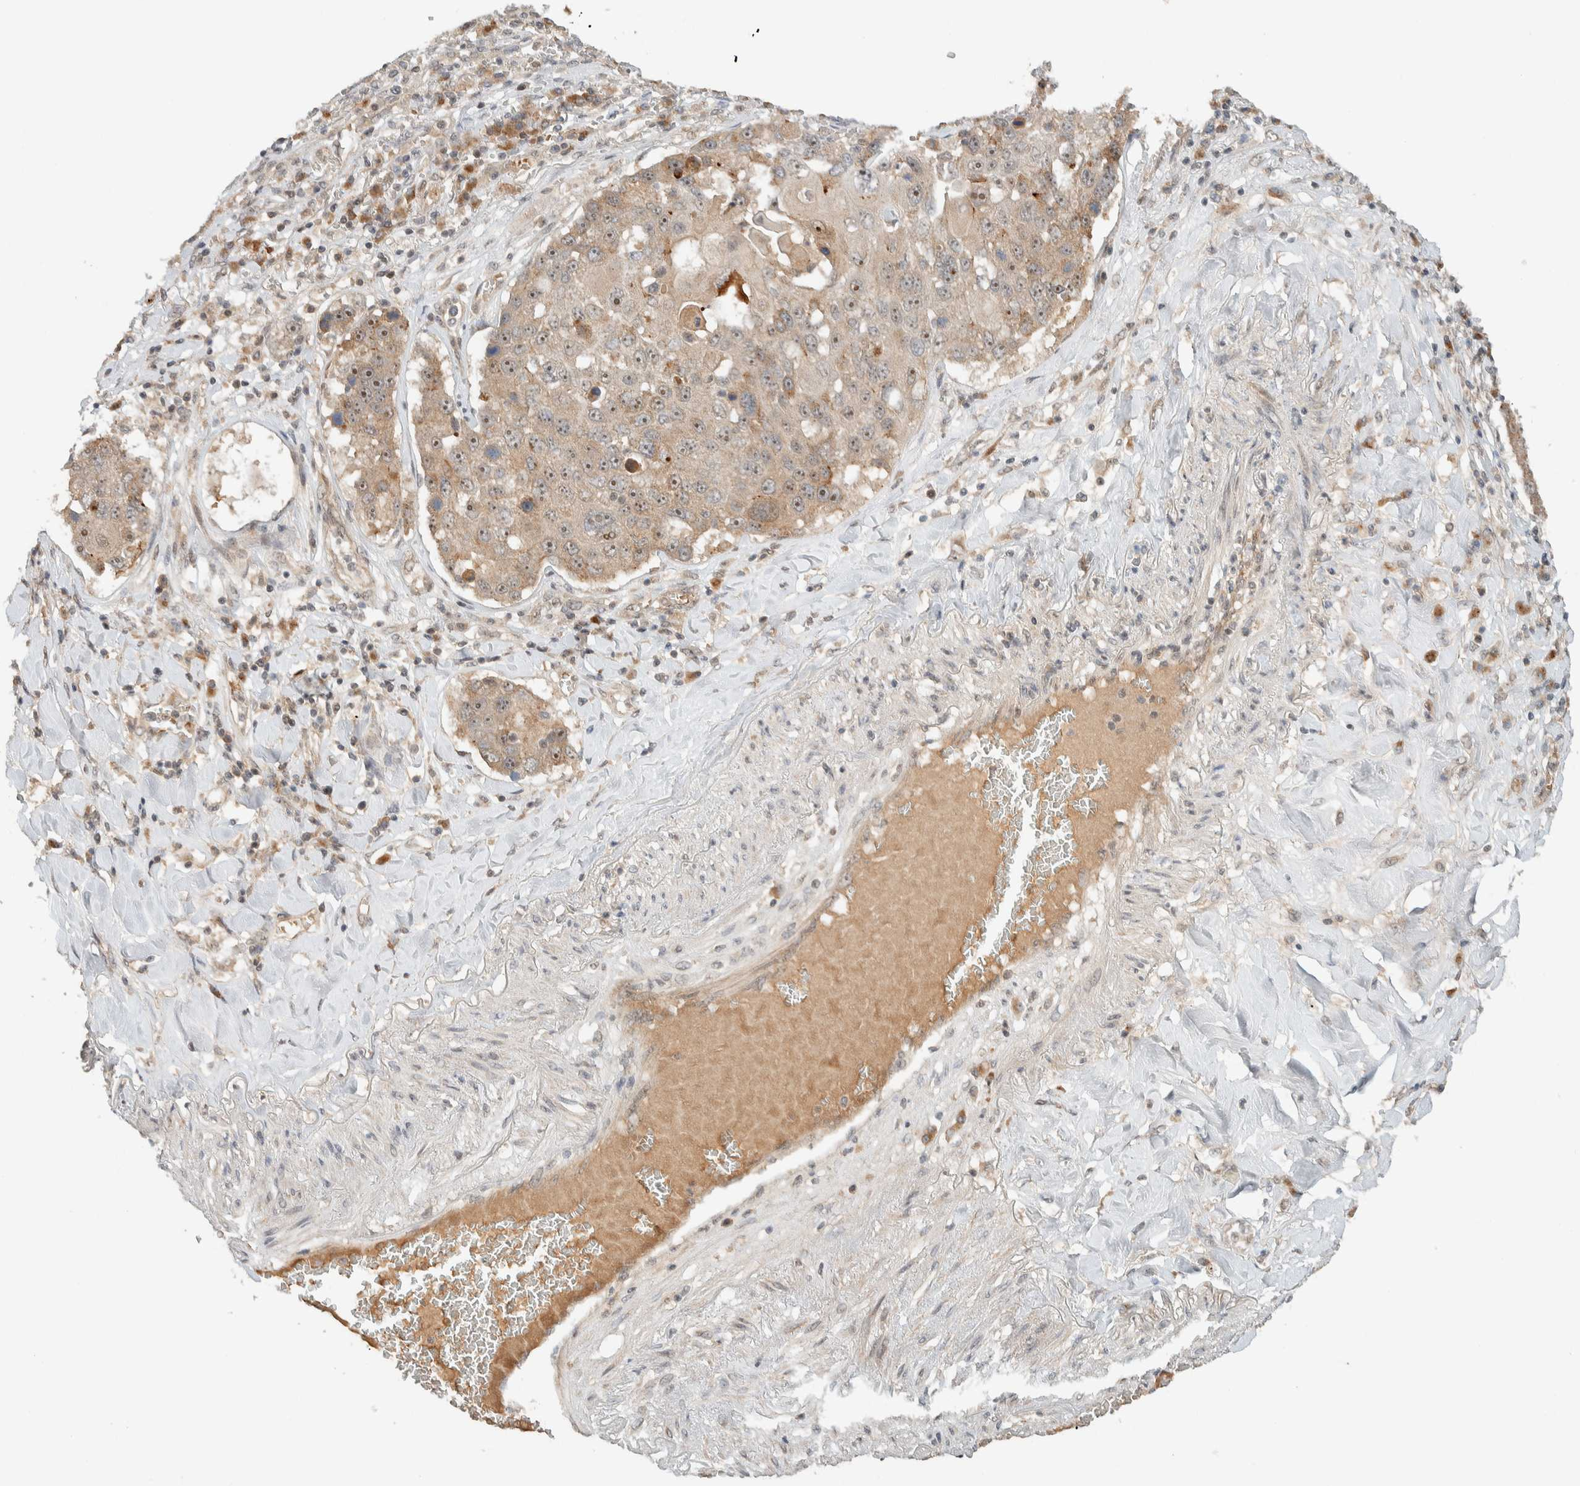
{"staining": {"intensity": "weak", "quantity": ">75%", "location": "cytoplasmic/membranous,nuclear"}, "tissue": "lung cancer", "cell_type": "Tumor cells", "image_type": "cancer", "snomed": [{"axis": "morphology", "description": "Squamous cell carcinoma, NOS"}, {"axis": "topography", "description": "Lung"}], "caption": "A photomicrograph showing weak cytoplasmic/membranous and nuclear positivity in approximately >75% of tumor cells in squamous cell carcinoma (lung), as visualized by brown immunohistochemical staining.", "gene": "ZBTB2", "patient": {"sex": "male", "age": 61}}